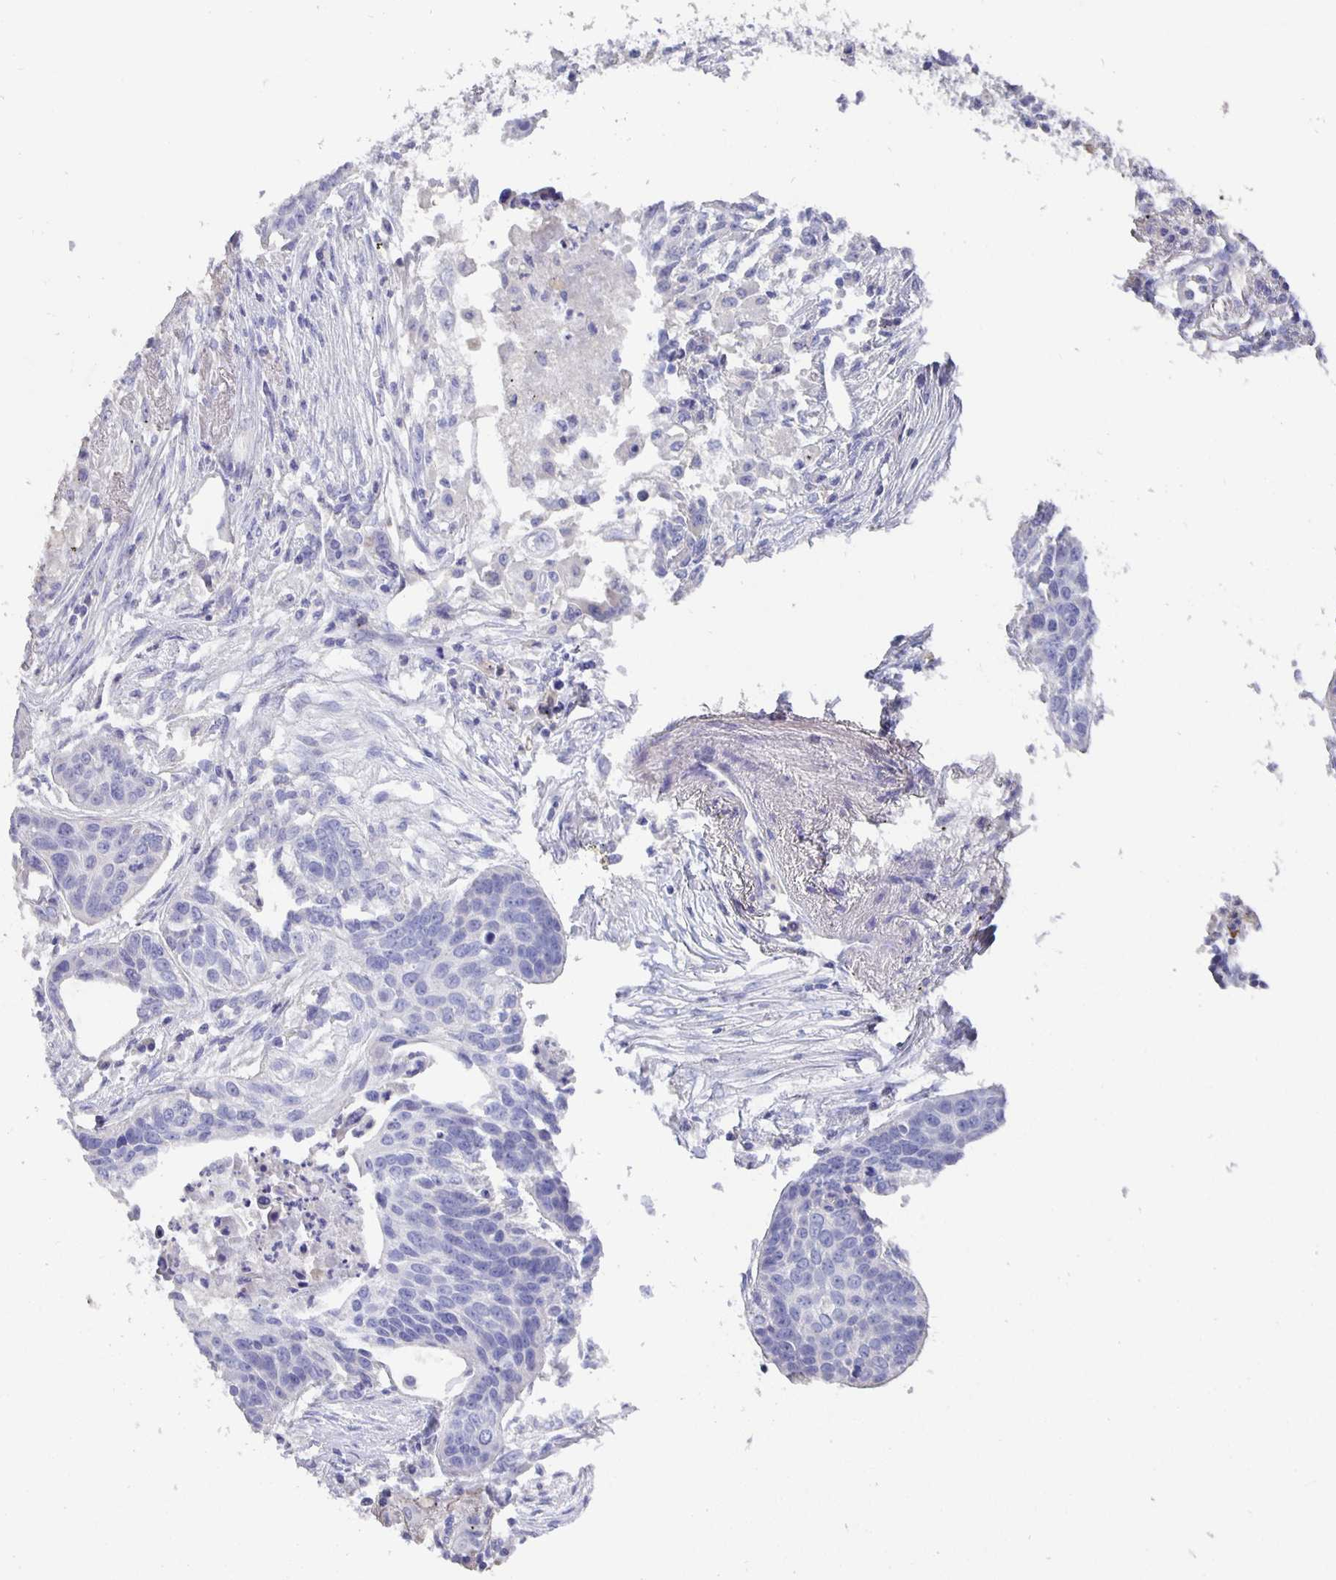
{"staining": {"intensity": "negative", "quantity": "none", "location": "none"}, "tissue": "lung cancer", "cell_type": "Tumor cells", "image_type": "cancer", "snomed": [{"axis": "morphology", "description": "Squamous cell carcinoma, NOS"}, {"axis": "topography", "description": "Lung"}], "caption": "IHC image of neoplastic tissue: lung squamous cell carcinoma stained with DAB reveals no significant protein staining in tumor cells.", "gene": "CFAP74", "patient": {"sex": "male", "age": 71}}